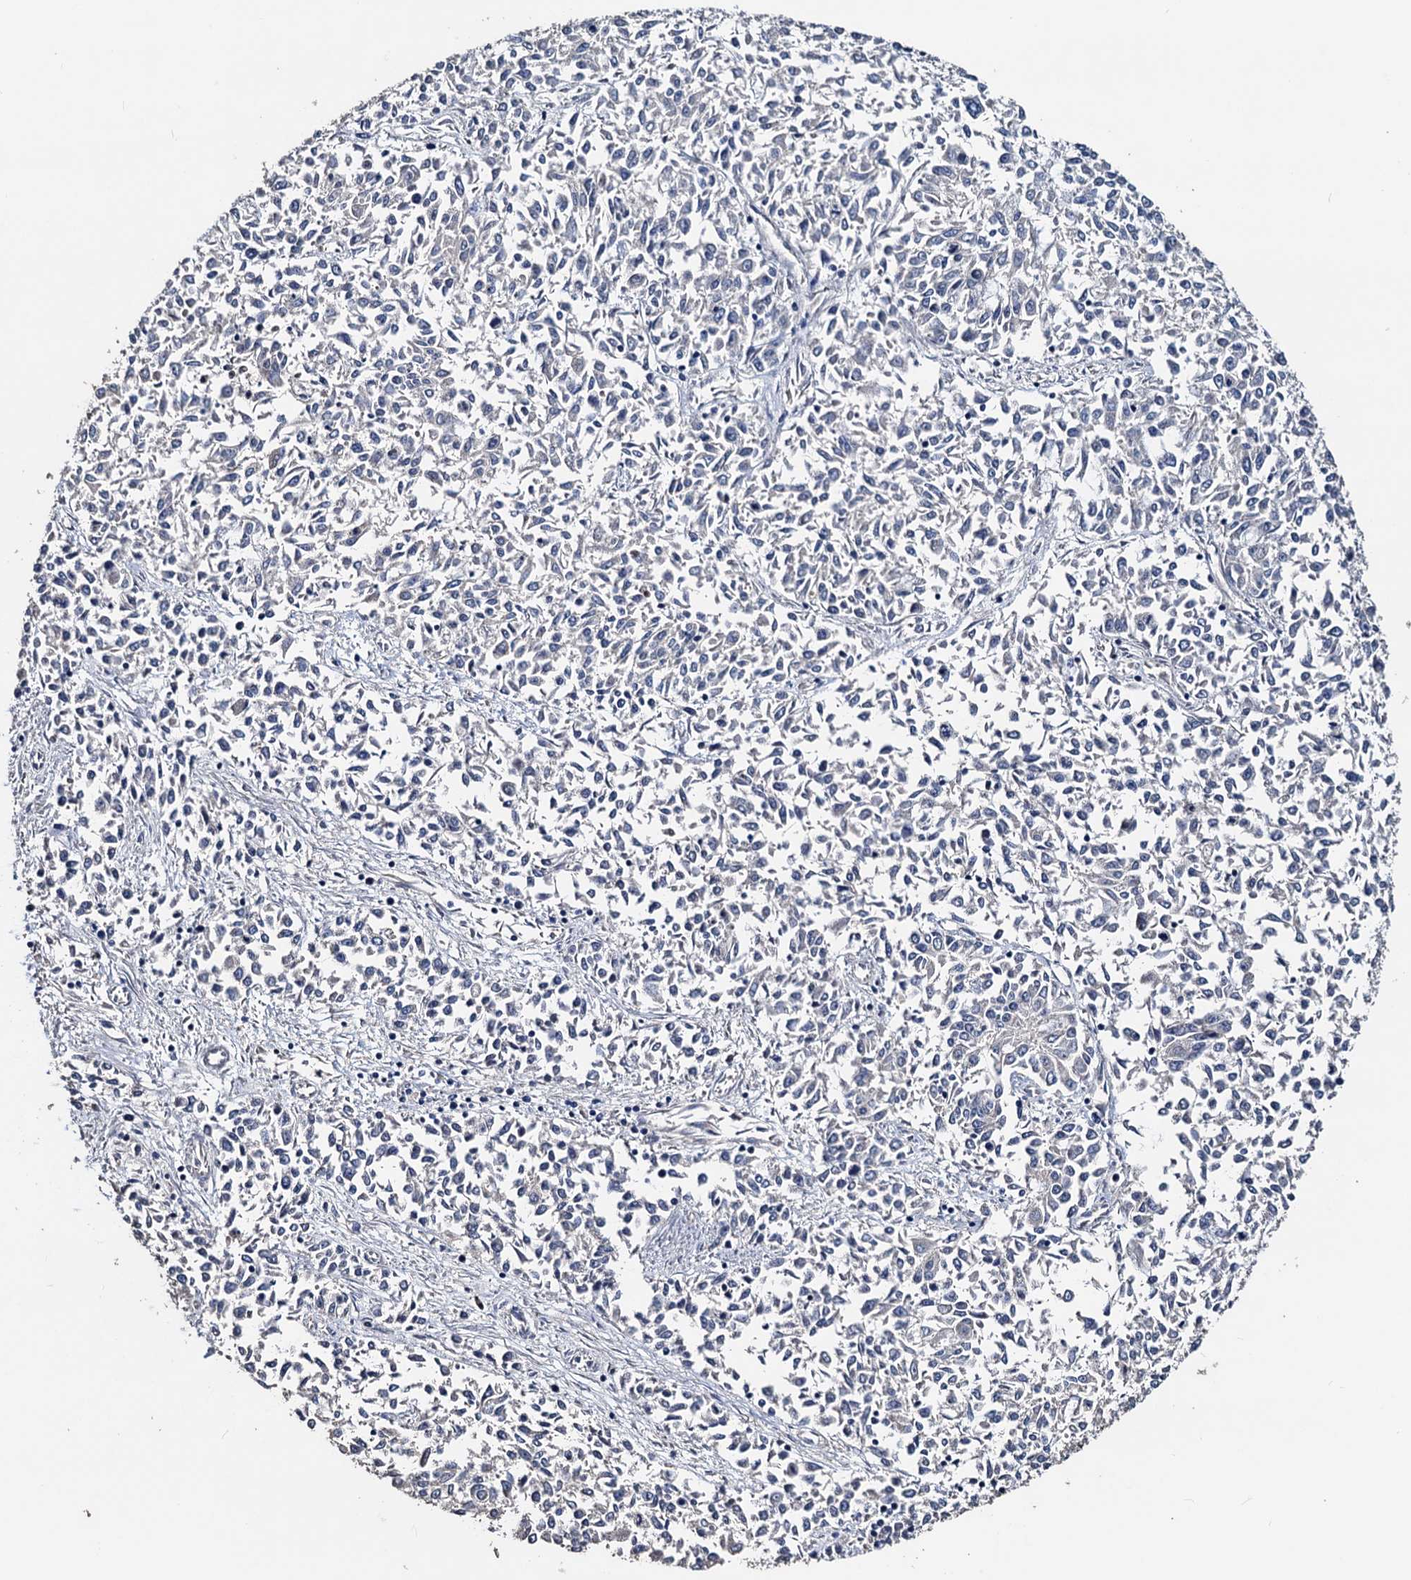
{"staining": {"intensity": "negative", "quantity": "none", "location": "none"}, "tissue": "endometrial cancer", "cell_type": "Tumor cells", "image_type": "cancer", "snomed": [{"axis": "morphology", "description": "Adenocarcinoma, NOS"}, {"axis": "topography", "description": "Endometrium"}], "caption": "Immunohistochemical staining of human endometrial cancer reveals no significant positivity in tumor cells.", "gene": "AKAP11", "patient": {"sex": "female", "age": 50}}